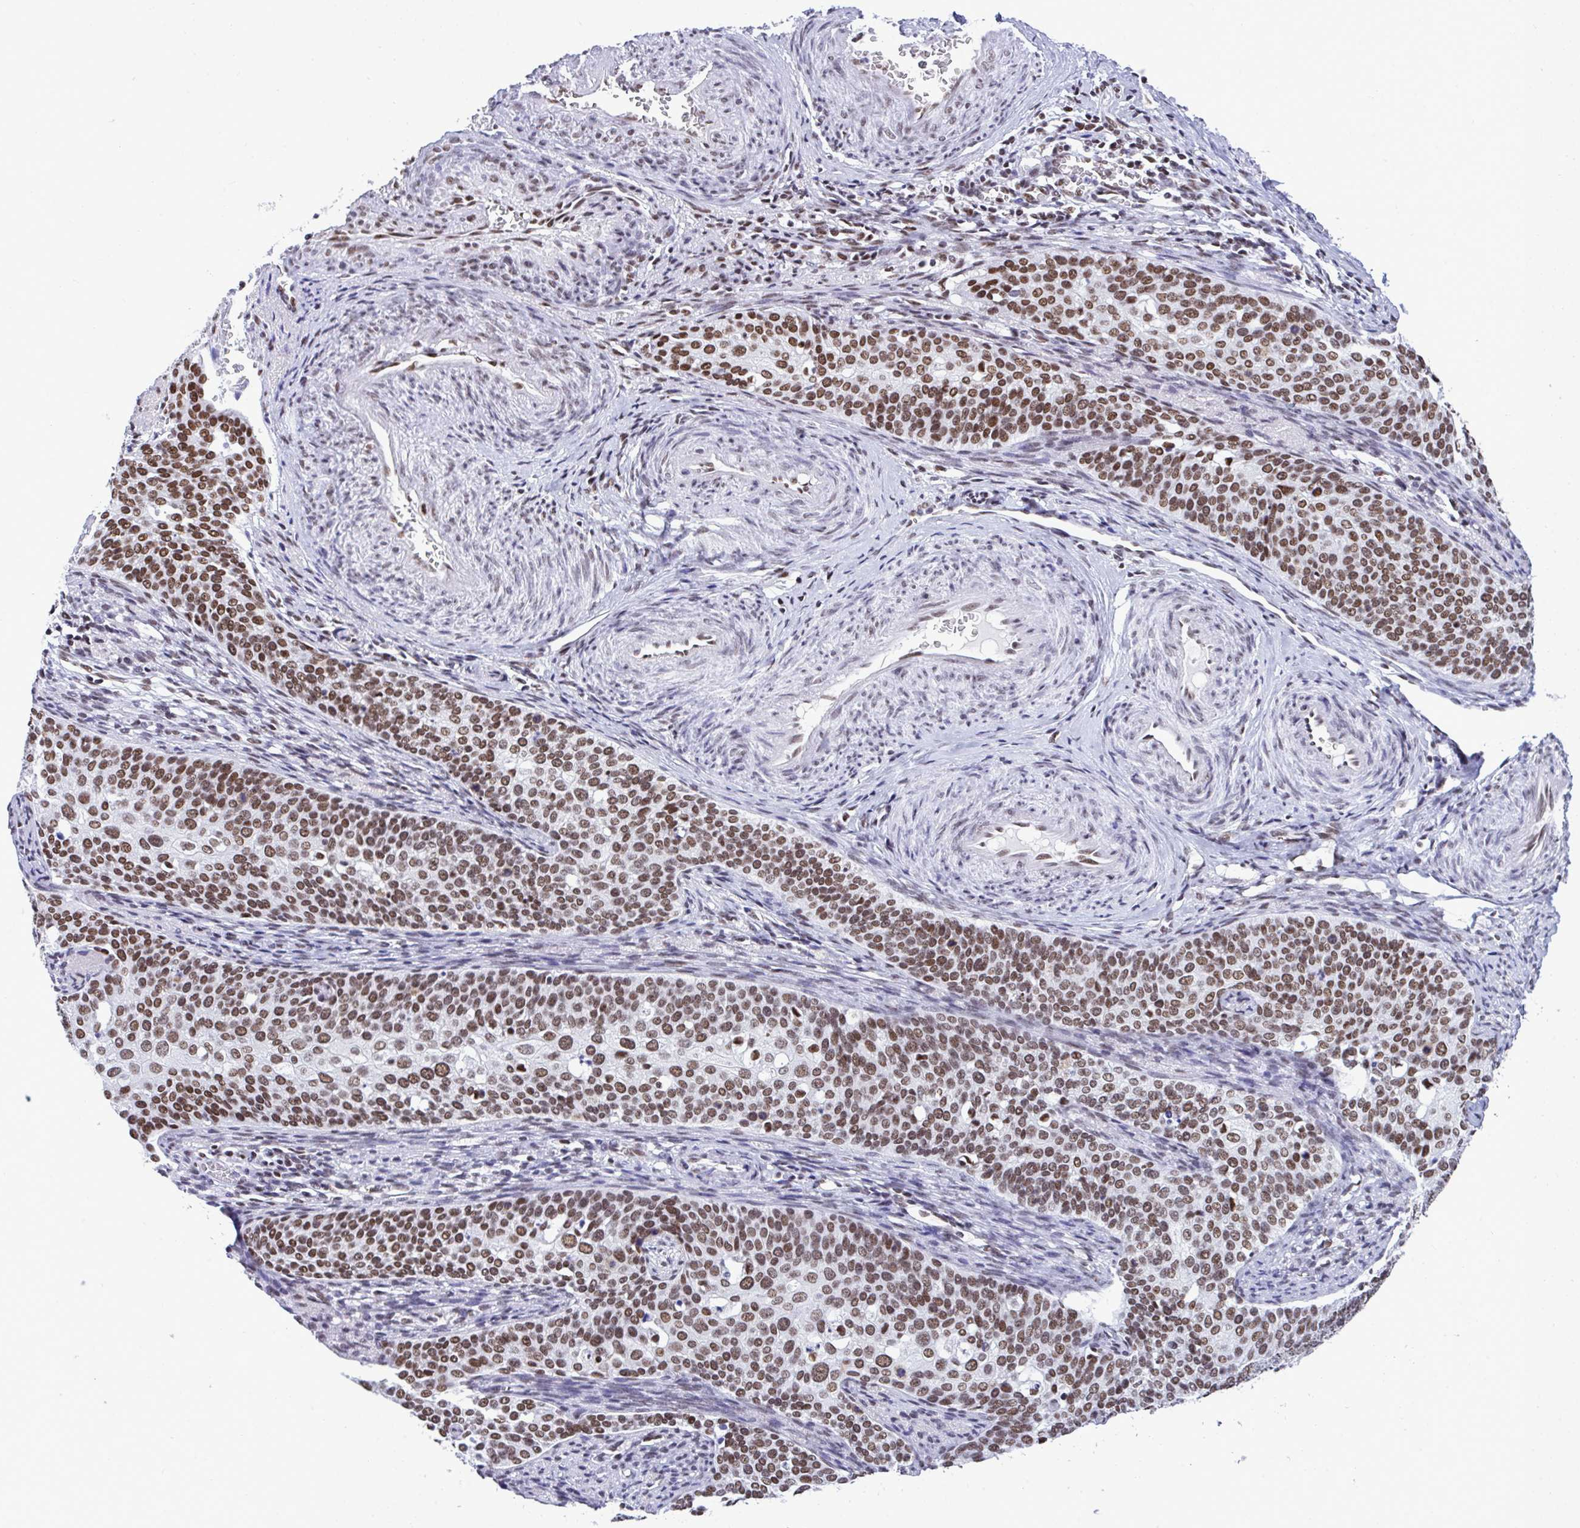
{"staining": {"intensity": "moderate", "quantity": ">75%", "location": "nuclear"}, "tissue": "cervical cancer", "cell_type": "Tumor cells", "image_type": "cancer", "snomed": [{"axis": "morphology", "description": "Squamous cell carcinoma, NOS"}, {"axis": "topography", "description": "Cervix"}], "caption": "This photomicrograph displays cervical cancer (squamous cell carcinoma) stained with IHC to label a protein in brown. The nuclear of tumor cells show moderate positivity for the protein. Nuclei are counter-stained blue.", "gene": "DDX52", "patient": {"sex": "female", "age": 44}}